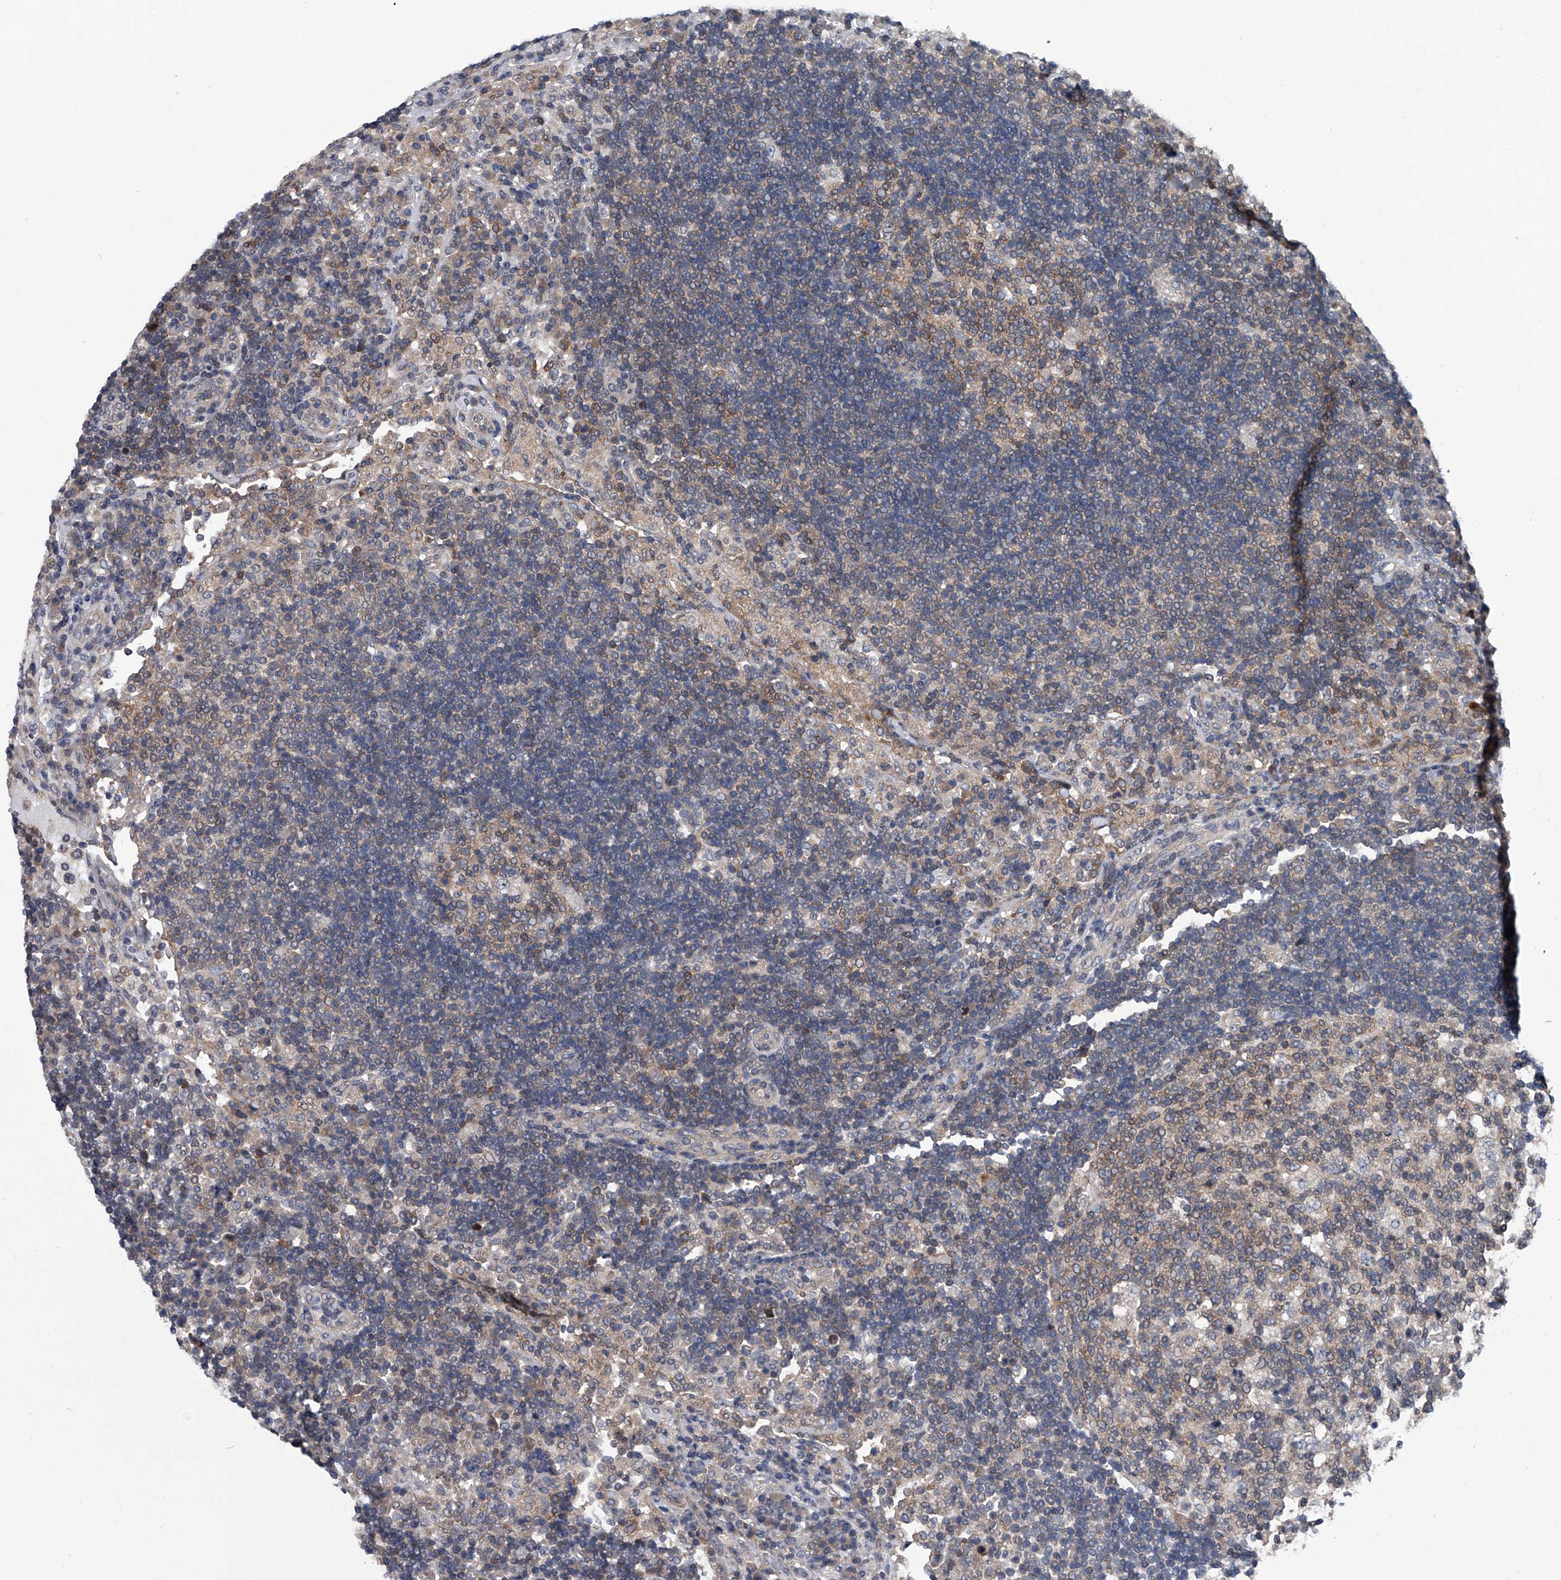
{"staining": {"intensity": "weak", "quantity": "25%-75%", "location": "cytoplasmic/membranous"}, "tissue": "lymph node", "cell_type": "Germinal center cells", "image_type": "normal", "snomed": [{"axis": "morphology", "description": "Normal tissue, NOS"}, {"axis": "topography", "description": "Lymph node"}], "caption": "Unremarkable lymph node exhibits weak cytoplasmic/membranous expression in about 25%-75% of germinal center cells.", "gene": "PPP2R5D", "patient": {"sex": "female", "age": 53}}